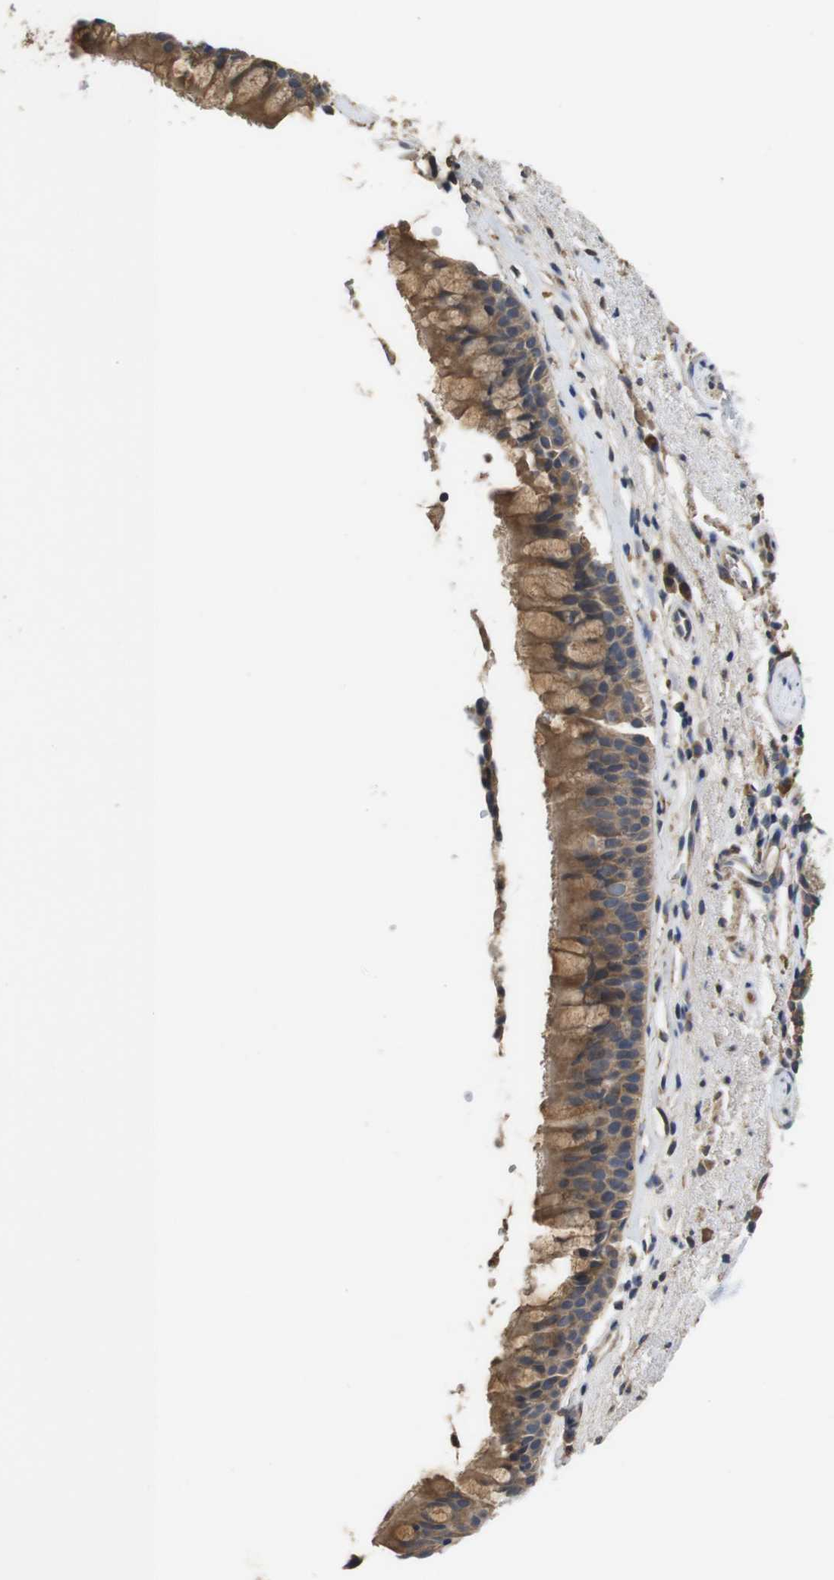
{"staining": {"intensity": "moderate", "quantity": ">75%", "location": "cytoplasmic/membranous"}, "tissue": "bronchus", "cell_type": "Respiratory epithelial cells", "image_type": "normal", "snomed": [{"axis": "morphology", "description": "Normal tissue, NOS"}, {"axis": "topography", "description": "Bronchus"}], "caption": "Immunohistochemical staining of benign human bronchus shows moderate cytoplasmic/membranous protein expression in approximately >75% of respiratory epithelial cells.", "gene": "ARHGAP24", "patient": {"sex": "female", "age": 54}}